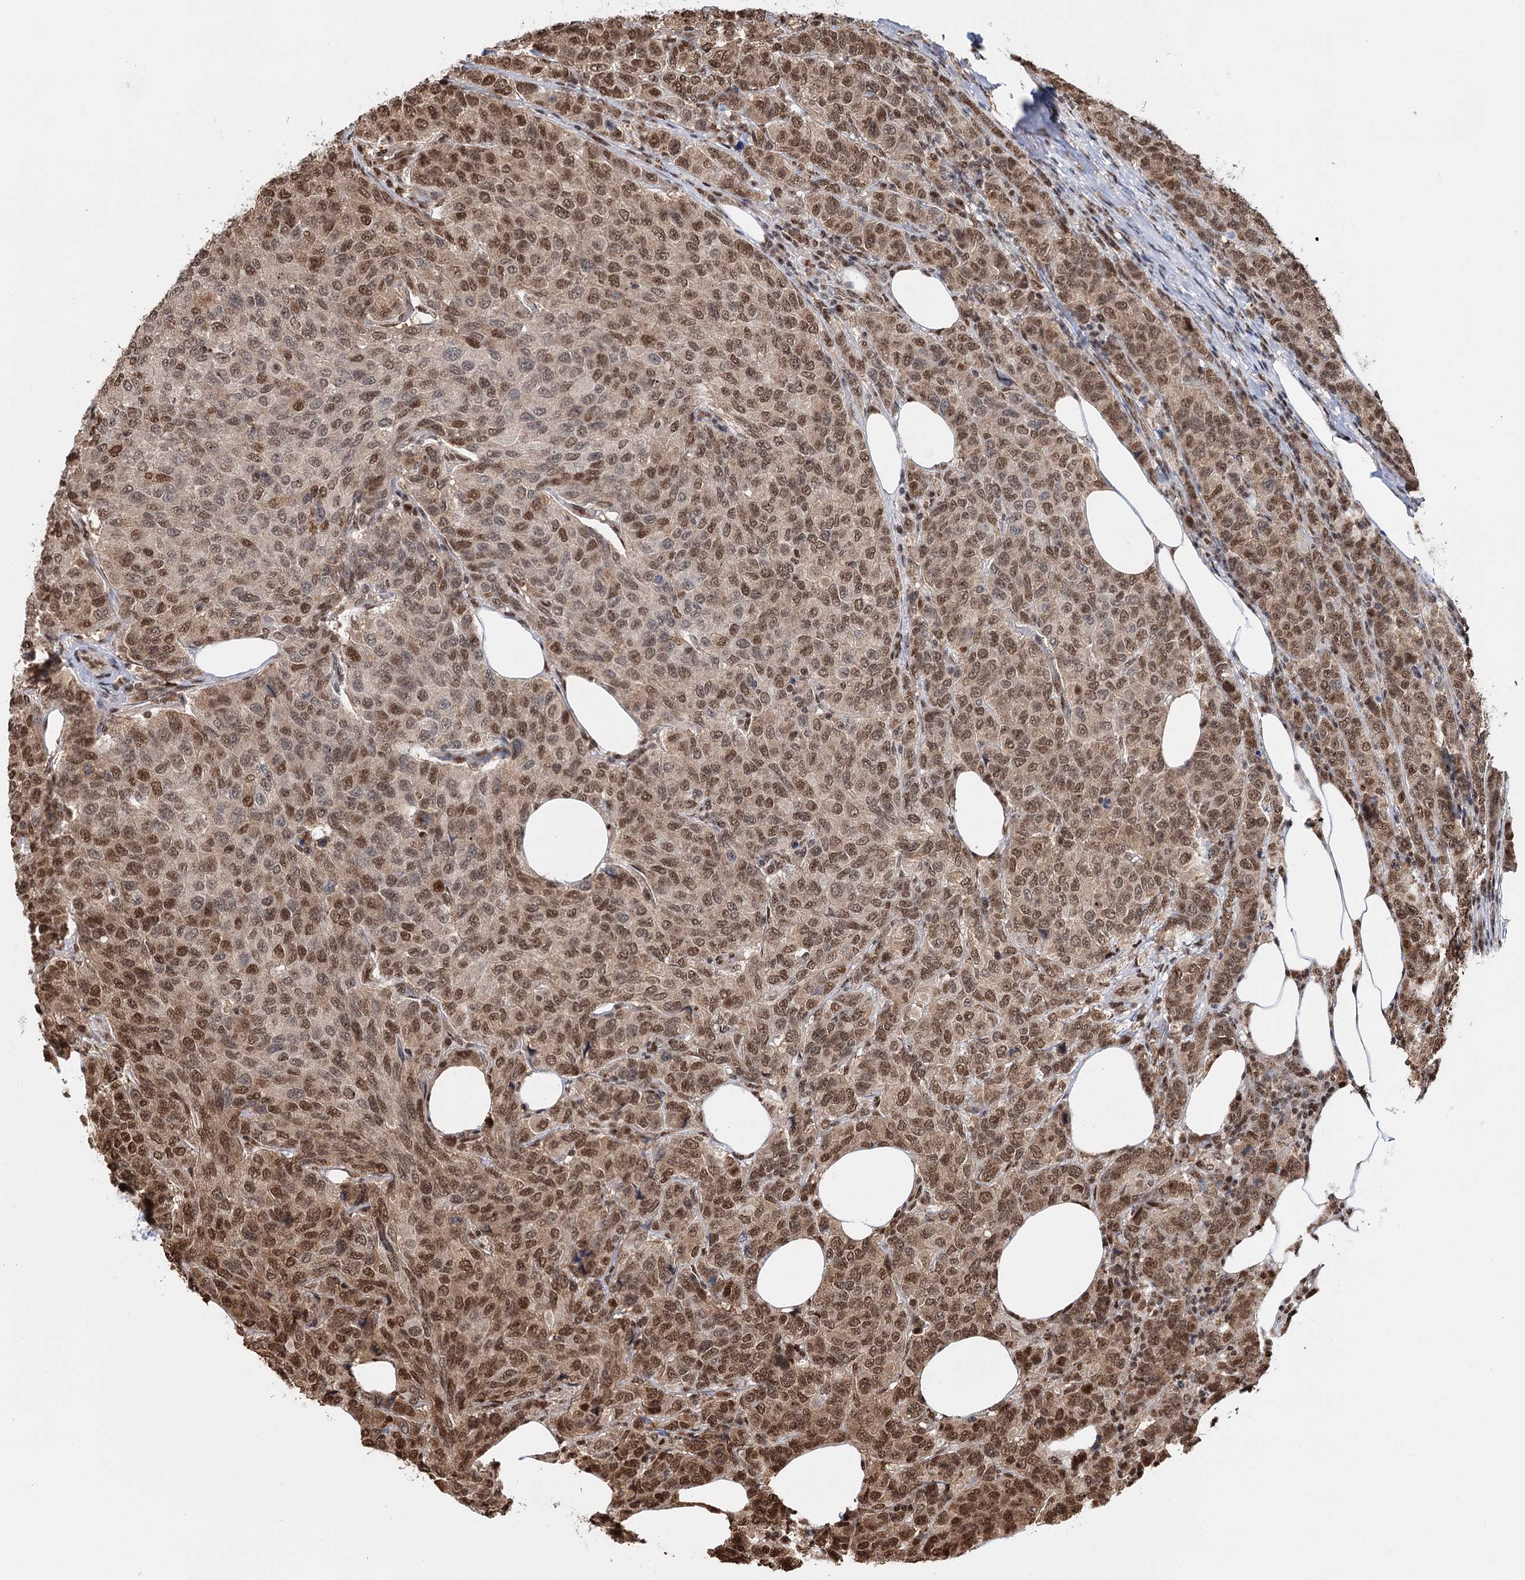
{"staining": {"intensity": "moderate", "quantity": "25%-75%", "location": "nuclear"}, "tissue": "breast cancer", "cell_type": "Tumor cells", "image_type": "cancer", "snomed": [{"axis": "morphology", "description": "Duct carcinoma"}, {"axis": "topography", "description": "Breast"}], "caption": "This is an image of immunohistochemistry (IHC) staining of breast cancer (intraductal carcinoma), which shows moderate expression in the nuclear of tumor cells.", "gene": "RPS27A", "patient": {"sex": "female", "age": 55}}